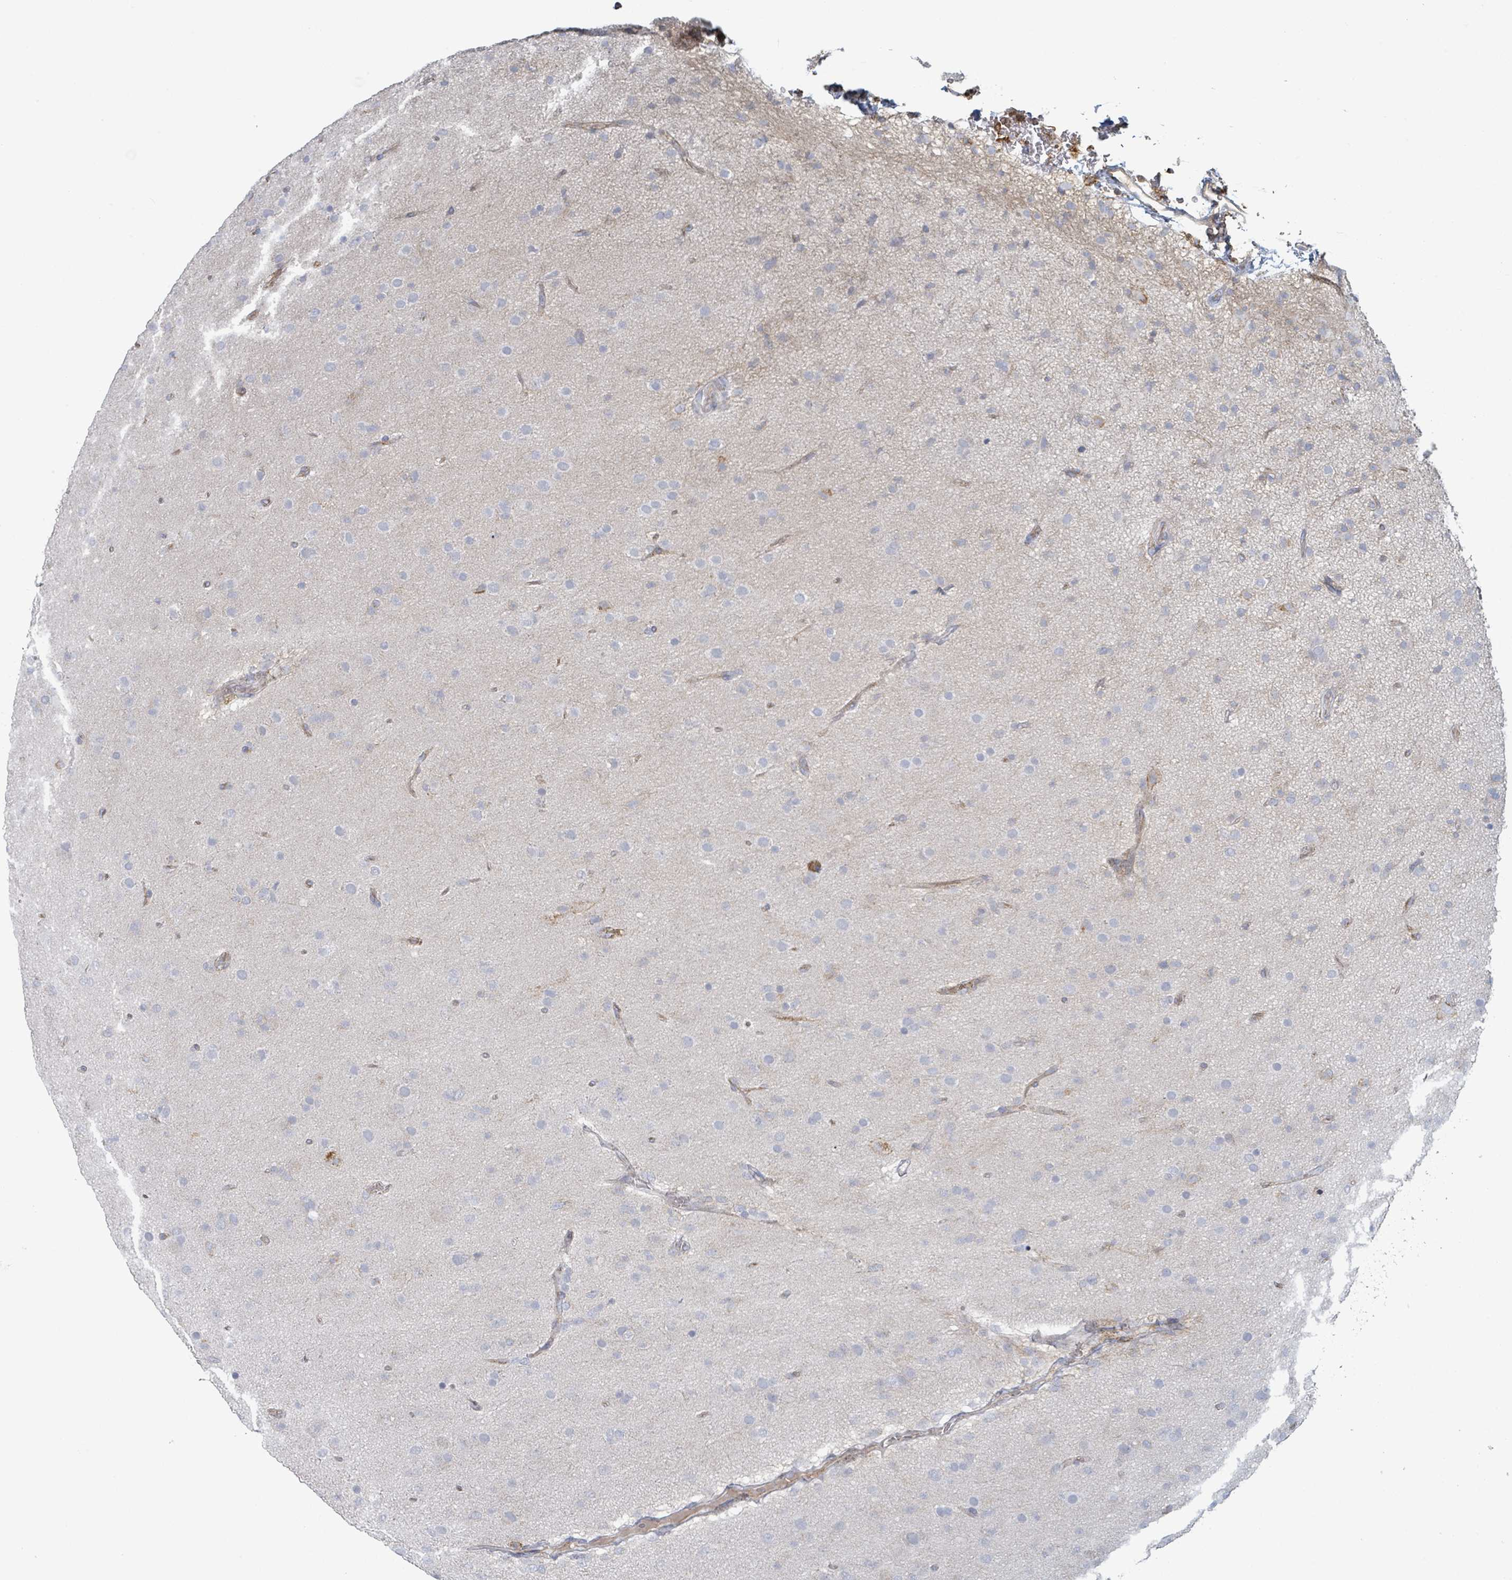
{"staining": {"intensity": "negative", "quantity": "none", "location": "none"}, "tissue": "glioma", "cell_type": "Tumor cells", "image_type": "cancer", "snomed": [{"axis": "morphology", "description": "Glioma, malignant, Low grade"}, {"axis": "topography", "description": "Brain"}], "caption": "This is an immunohistochemistry (IHC) photomicrograph of low-grade glioma (malignant). There is no expression in tumor cells.", "gene": "TNFRSF14", "patient": {"sex": "male", "age": 65}}